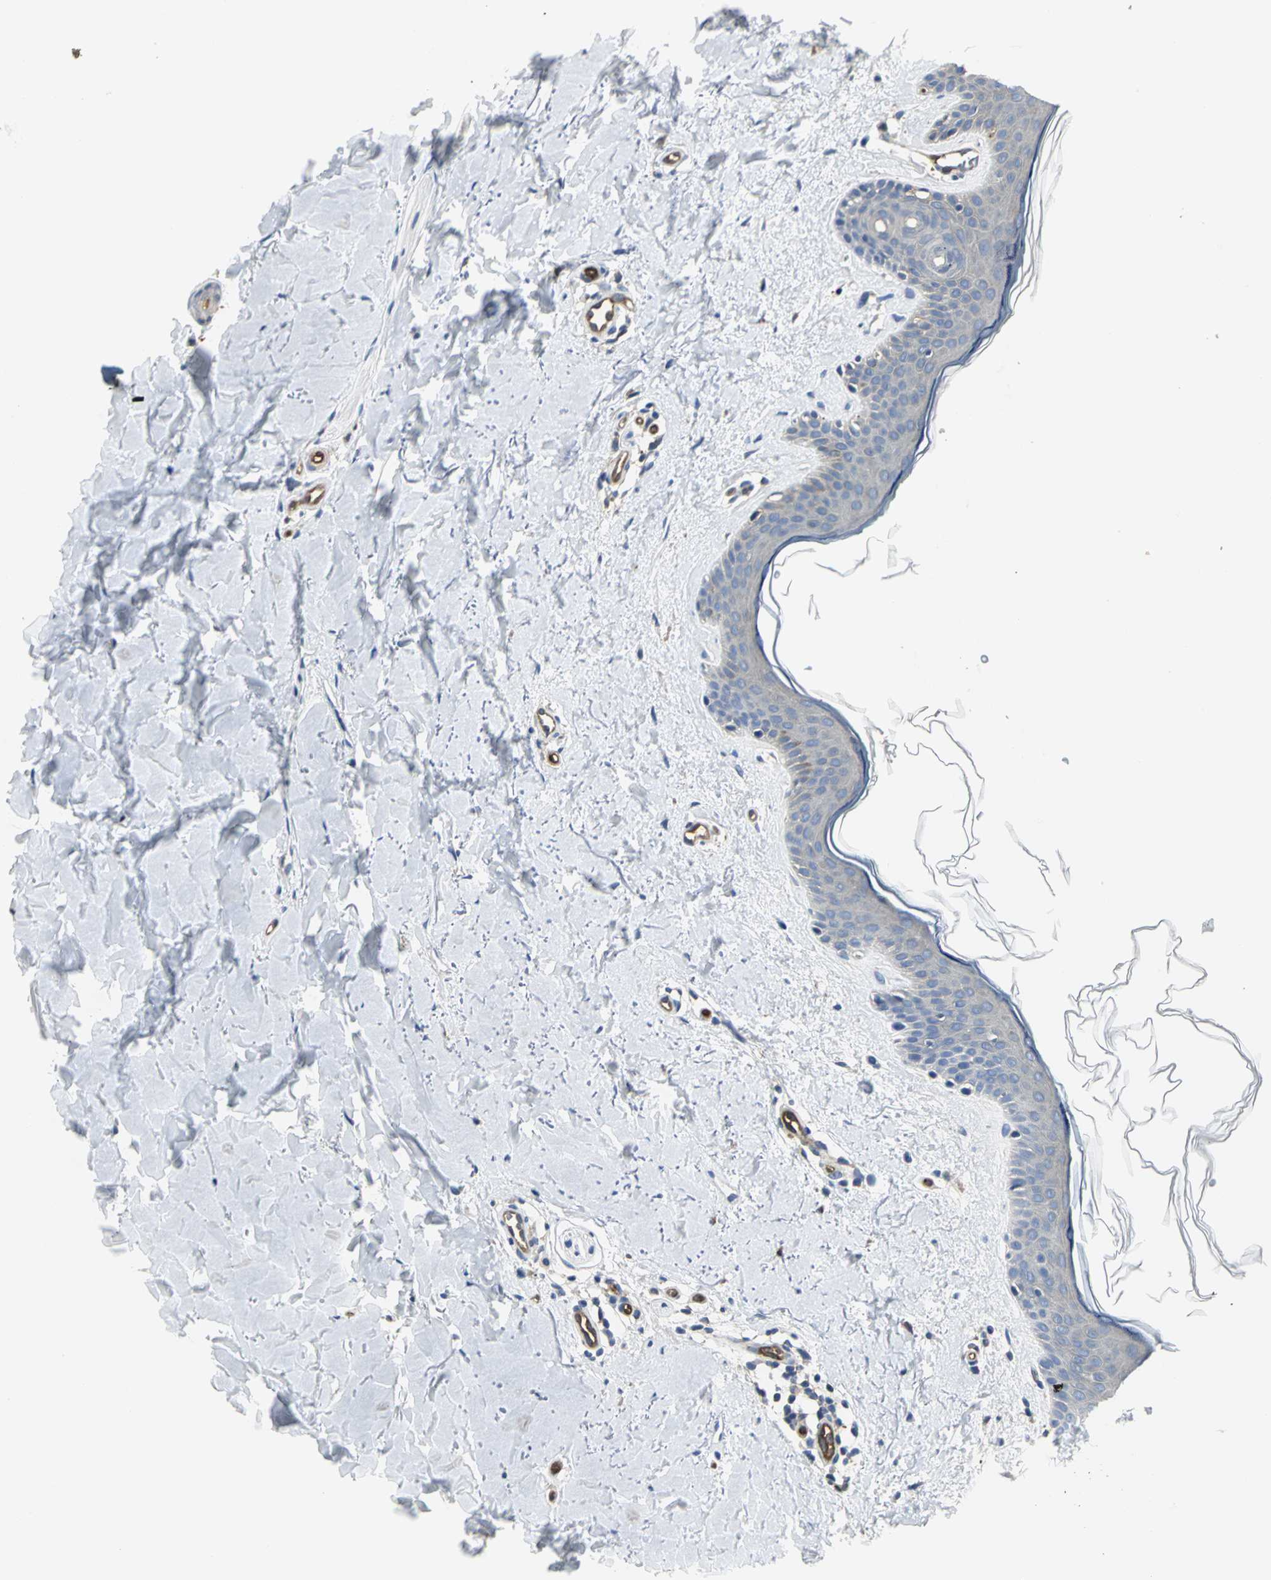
{"staining": {"intensity": "negative", "quantity": "none", "location": "none"}, "tissue": "skin", "cell_type": "Fibroblasts", "image_type": "normal", "snomed": [{"axis": "morphology", "description": "Normal tissue, NOS"}, {"axis": "topography", "description": "Skin"}], "caption": "Protein analysis of benign skin displays no significant positivity in fibroblasts. Brightfield microscopy of IHC stained with DAB (brown) and hematoxylin (blue), captured at high magnification.", "gene": "CHRNB1", "patient": {"sex": "female", "age": 56}}